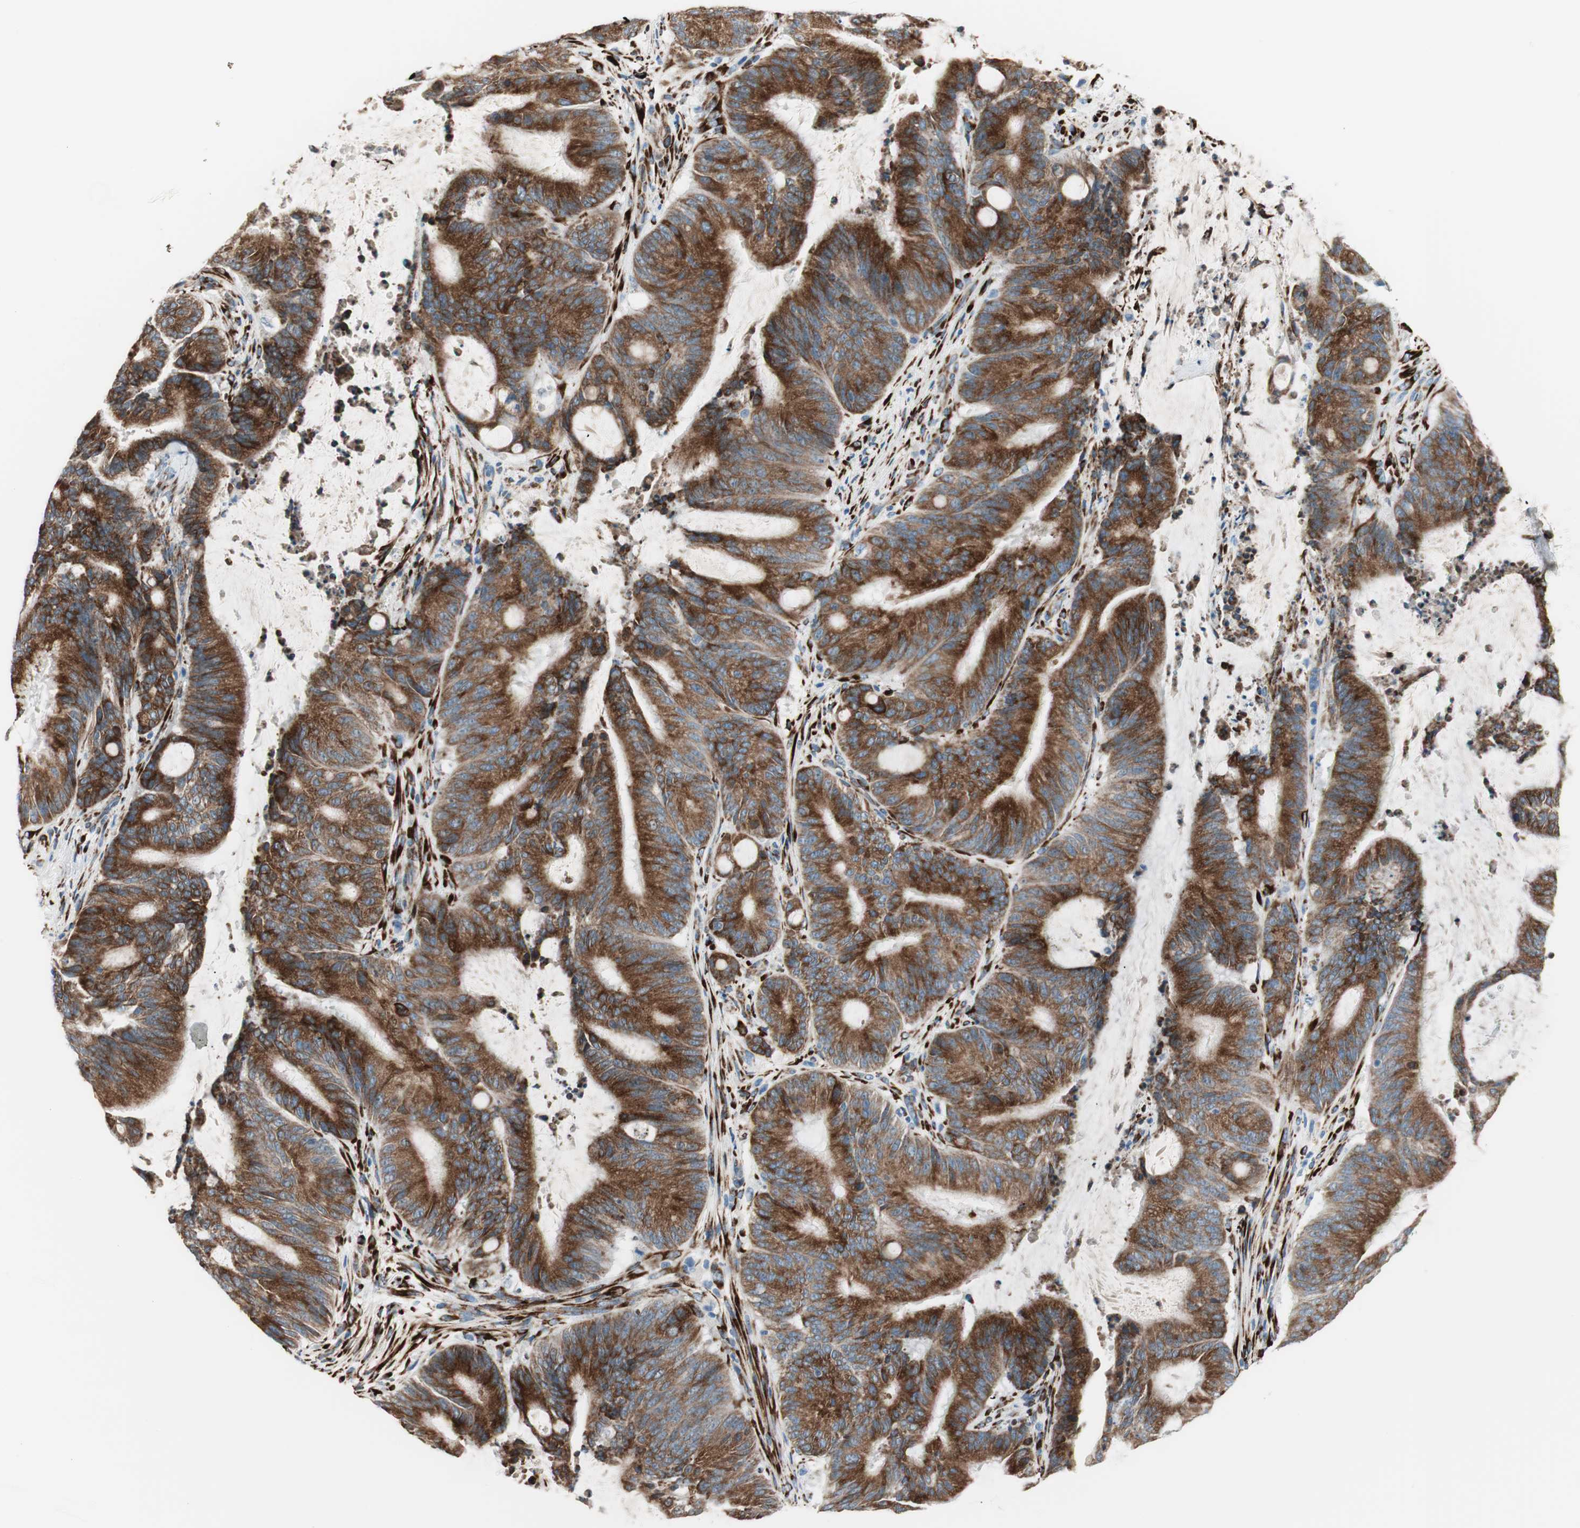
{"staining": {"intensity": "strong", "quantity": ">75%", "location": "cytoplasmic/membranous"}, "tissue": "liver cancer", "cell_type": "Tumor cells", "image_type": "cancer", "snomed": [{"axis": "morphology", "description": "Cholangiocarcinoma"}, {"axis": "topography", "description": "Liver"}], "caption": "The micrograph exhibits staining of cholangiocarcinoma (liver), revealing strong cytoplasmic/membranous protein expression (brown color) within tumor cells. (DAB = brown stain, brightfield microscopy at high magnification).", "gene": "P4HTM", "patient": {"sex": "female", "age": 73}}